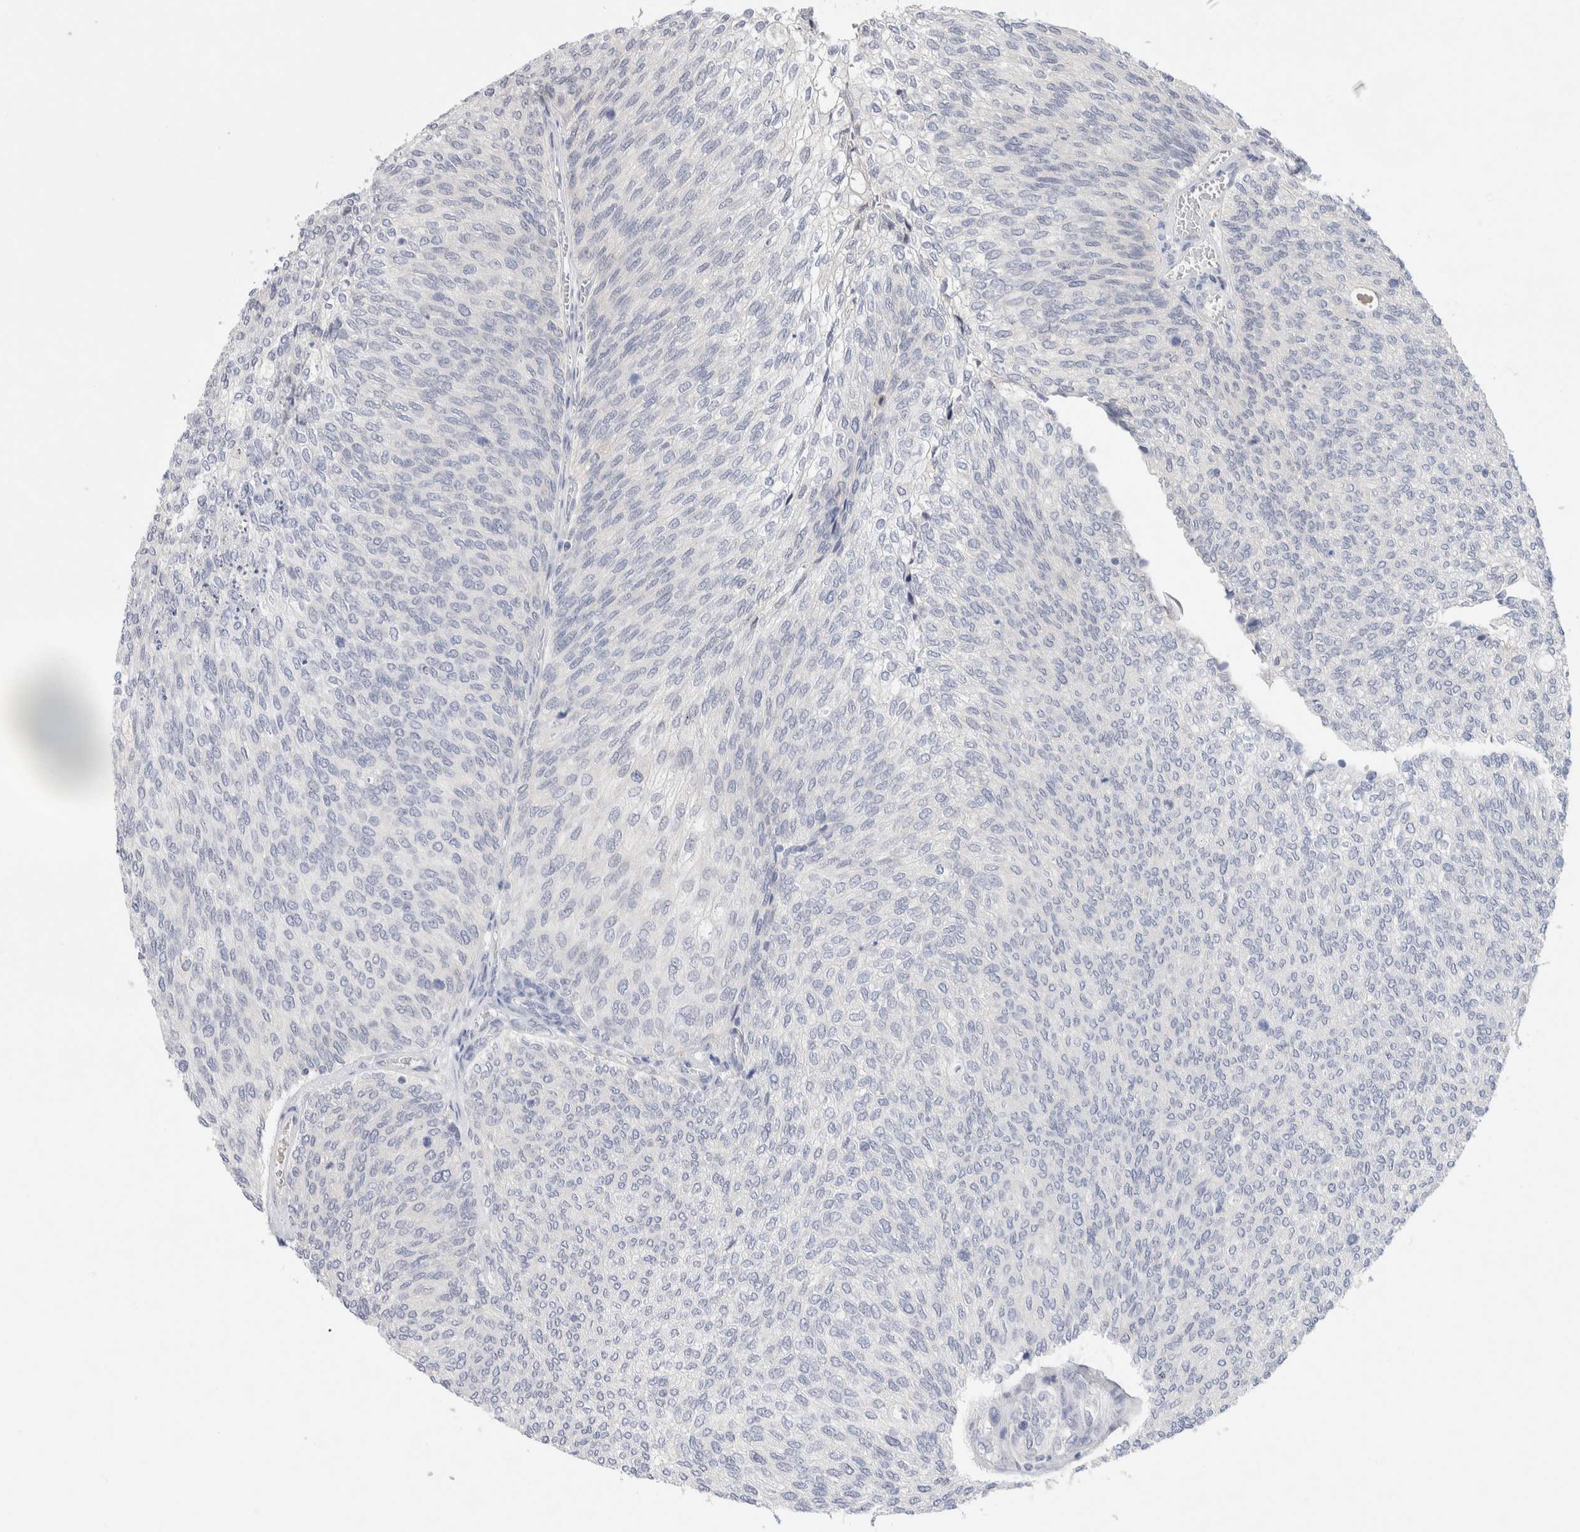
{"staining": {"intensity": "weak", "quantity": "<25%", "location": "nuclear"}, "tissue": "urothelial cancer", "cell_type": "Tumor cells", "image_type": "cancer", "snomed": [{"axis": "morphology", "description": "Urothelial carcinoma, Low grade"}, {"axis": "topography", "description": "Urinary bladder"}], "caption": "Immunohistochemistry (IHC) photomicrograph of neoplastic tissue: human urothelial cancer stained with DAB exhibits no significant protein expression in tumor cells. (DAB (3,3'-diaminobenzidine) IHC with hematoxylin counter stain).", "gene": "DNAJB6", "patient": {"sex": "female", "age": 79}}